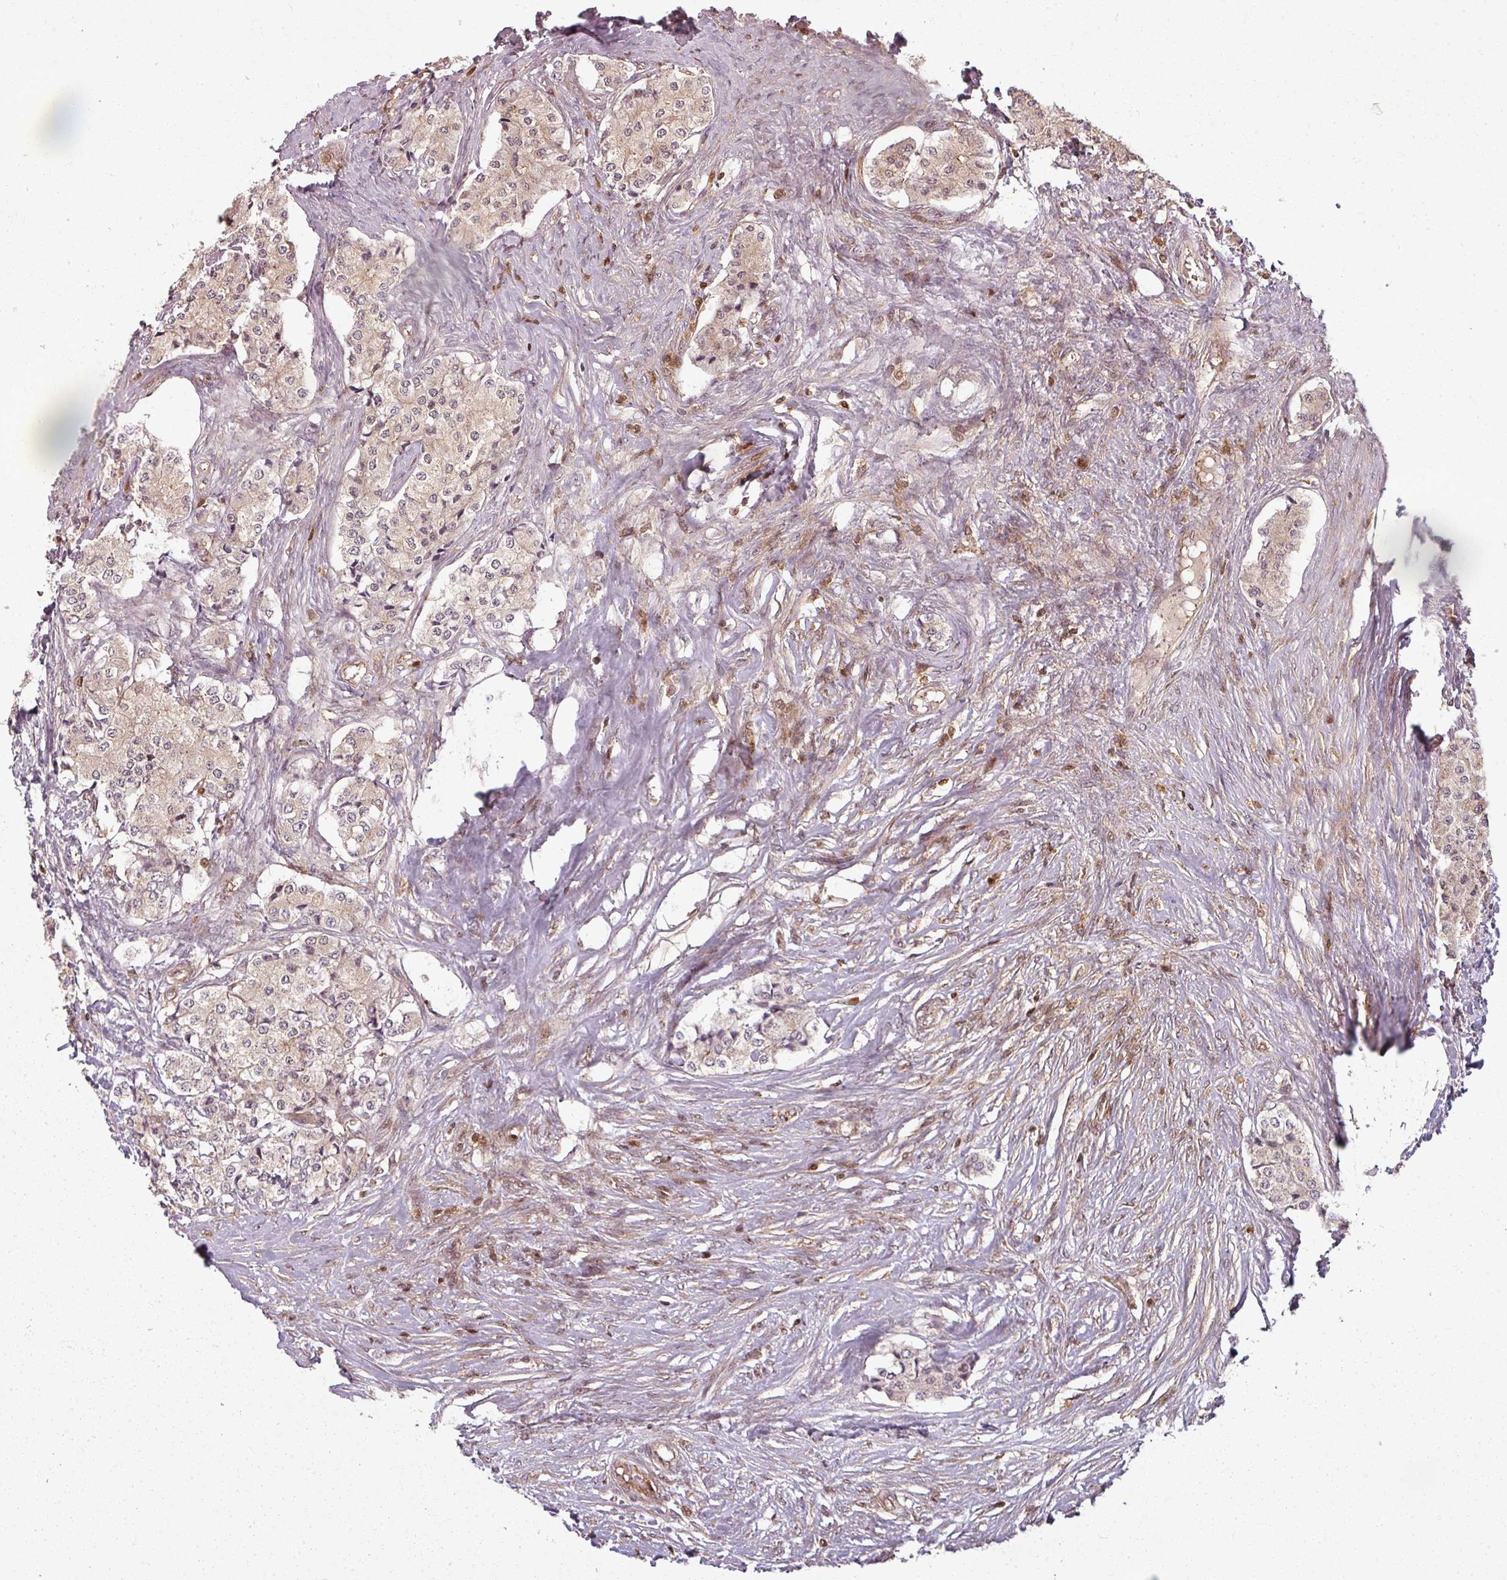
{"staining": {"intensity": "weak", "quantity": "<25%", "location": "nuclear"}, "tissue": "carcinoid", "cell_type": "Tumor cells", "image_type": "cancer", "snomed": [{"axis": "morphology", "description": "Carcinoid, malignant, NOS"}, {"axis": "topography", "description": "Colon"}], "caption": "Immunohistochemistry (IHC) photomicrograph of neoplastic tissue: human carcinoid stained with DAB demonstrates no significant protein staining in tumor cells.", "gene": "CLIC1", "patient": {"sex": "female", "age": 52}}